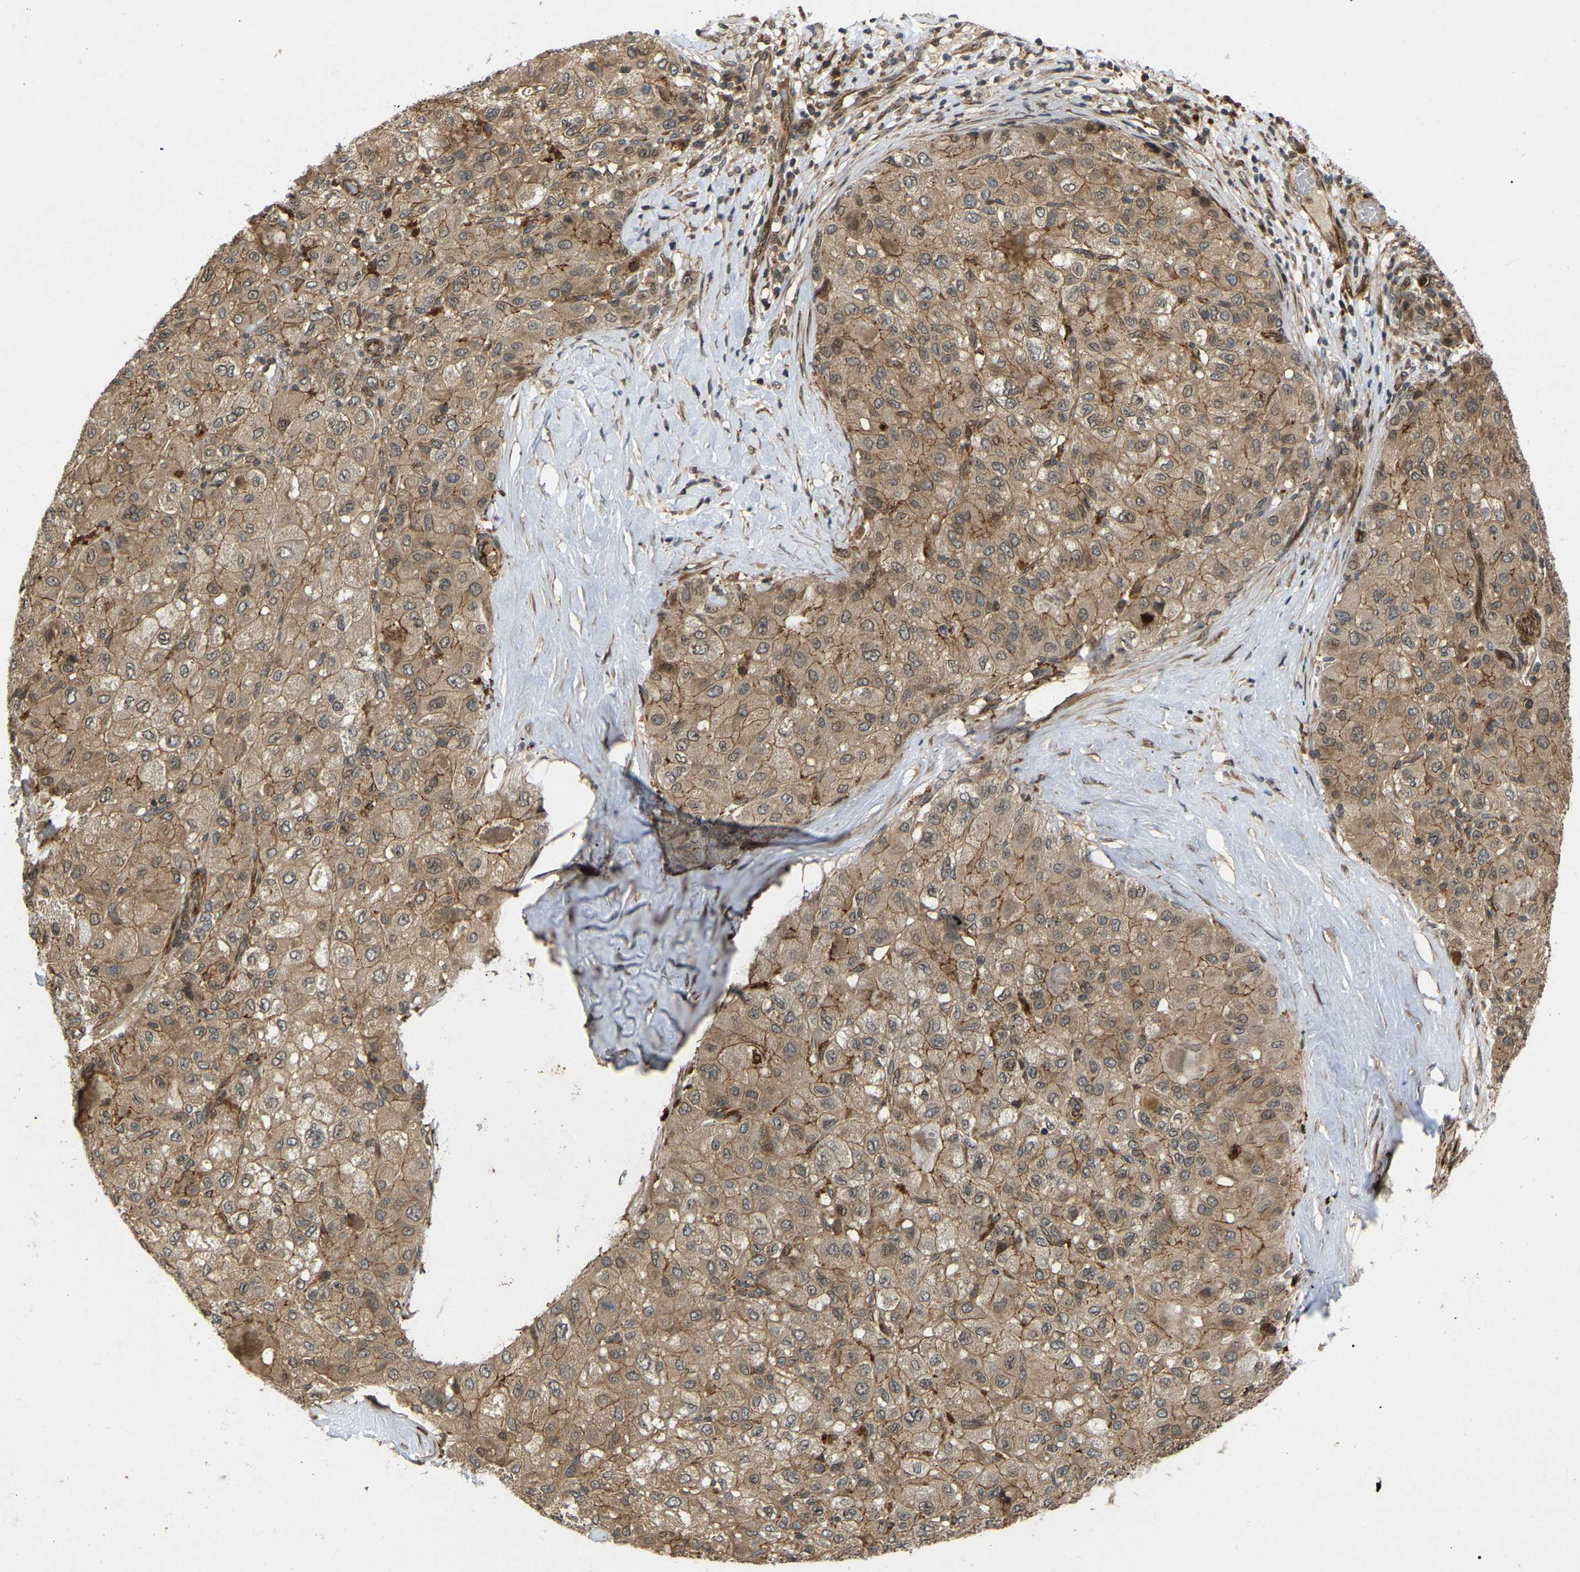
{"staining": {"intensity": "moderate", "quantity": ">75%", "location": "cytoplasmic/membranous,nuclear"}, "tissue": "liver cancer", "cell_type": "Tumor cells", "image_type": "cancer", "snomed": [{"axis": "morphology", "description": "Carcinoma, Hepatocellular, NOS"}, {"axis": "topography", "description": "Liver"}], "caption": "Liver hepatocellular carcinoma stained with a protein marker demonstrates moderate staining in tumor cells.", "gene": "KIAA1549", "patient": {"sex": "male", "age": 80}}